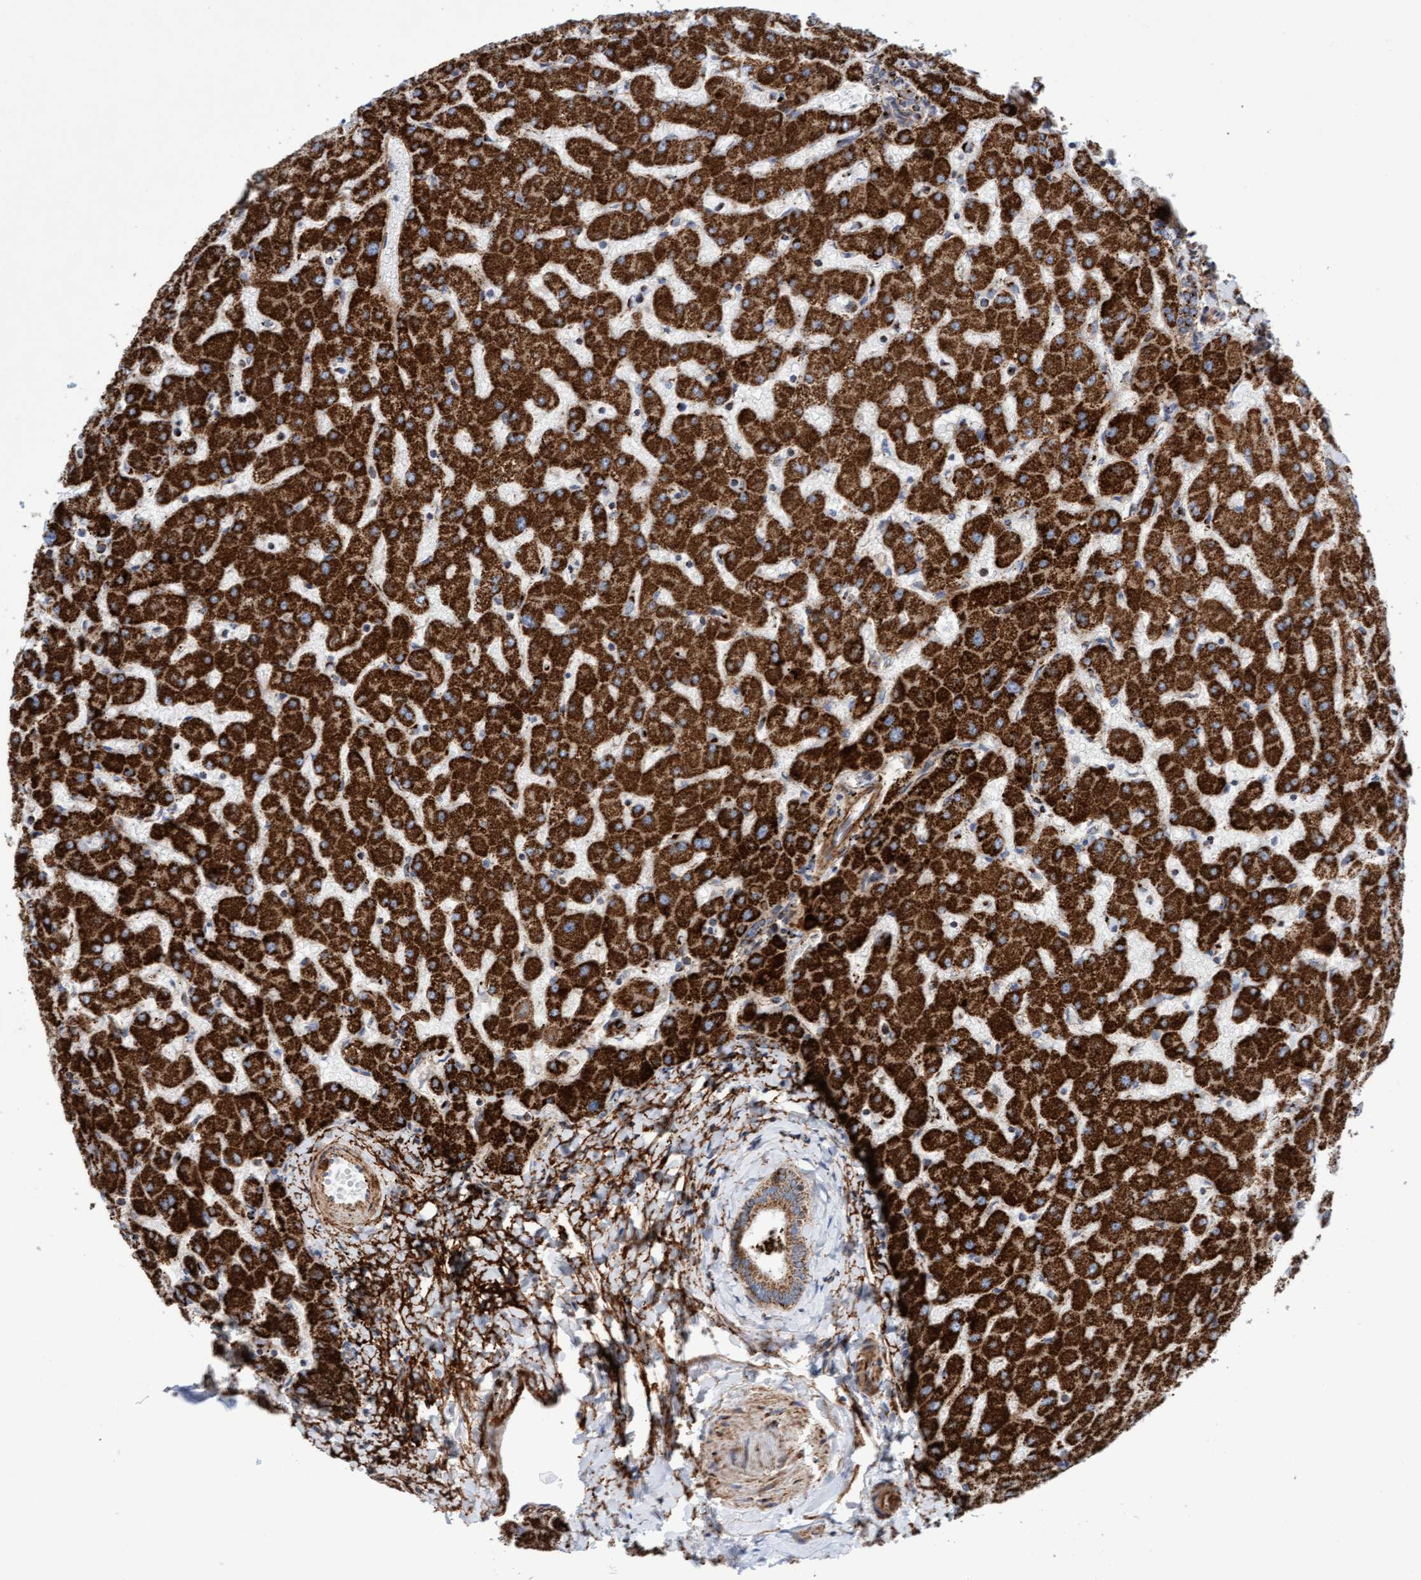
{"staining": {"intensity": "moderate", "quantity": ">75%", "location": "cytoplasmic/membranous"}, "tissue": "liver", "cell_type": "Cholangiocytes", "image_type": "normal", "snomed": [{"axis": "morphology", "description": "Normal tissue, NOS"}, {"axis": "topography", "description": "Liver"}], "caption": "Liver stained with DAB immunohistochemistry demonstrates medium levels of moderate cytoplasmic/membranous positivity in about >75% of cholangiocytes.", "gene": "GGTA1", "patient": {"sex": "female", "age": 63}}